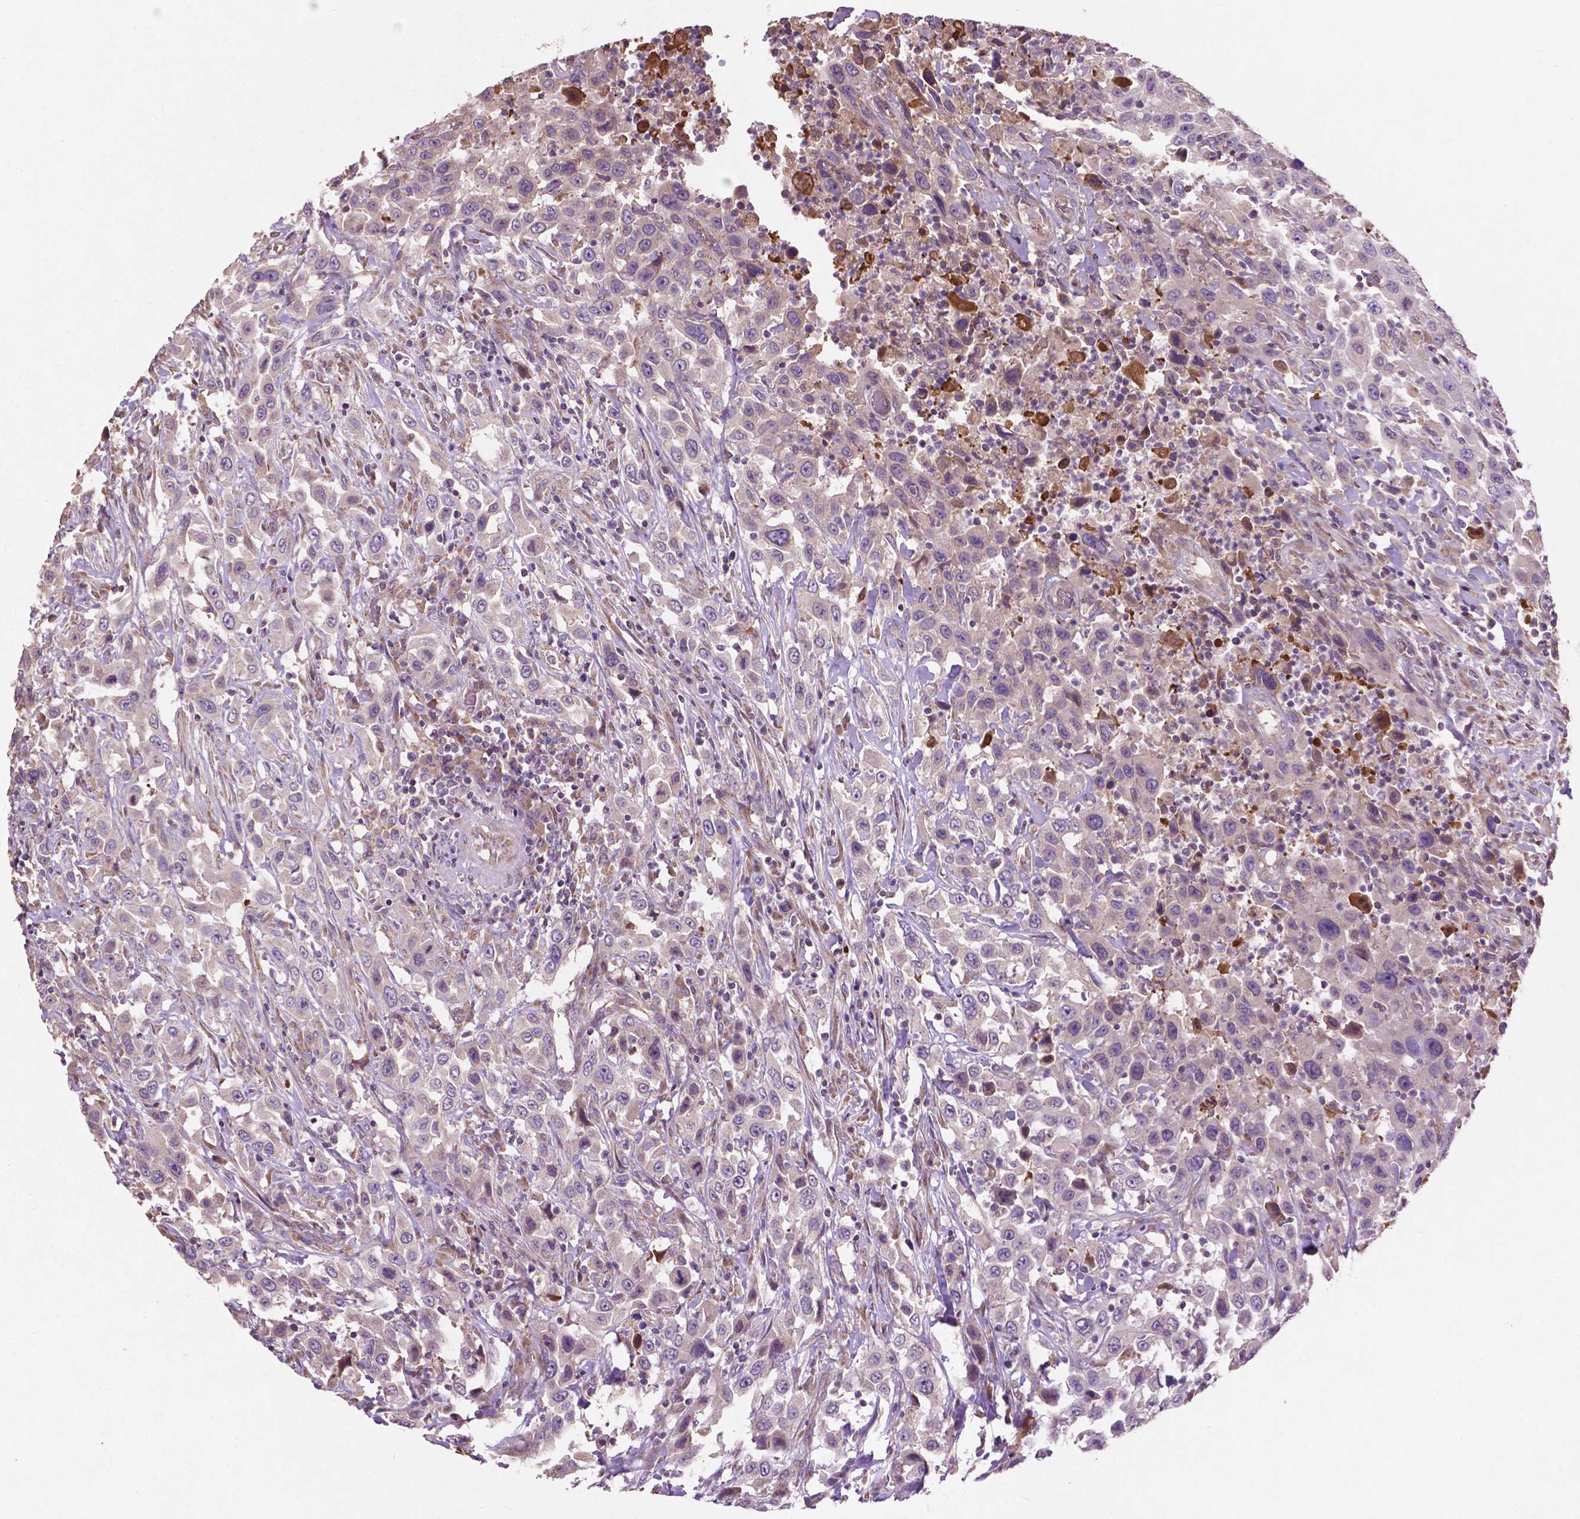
{"staining": {"intensity": "negative", "quantity": "none", "location": "none"}, "tissue": "urothelial cancer", "cell_type": "Tumor cells", "image_type": "cancer", "snomed": [{"axis": "morphology", "description": "Urothelial carcinoma, High grade"}, {"axis": "topography", "description": "Urinary bladder"}], "caption": "There is no significant positivity in tumor cells of urothelial cancer. The staining is performed using DAB (3,3'-diaminobenzidine) brown chromogen with nuclei counter-stained in using hematoxylin.", "gene": "MBTPS1", "patient": {"sex": "male", "age": 61}}